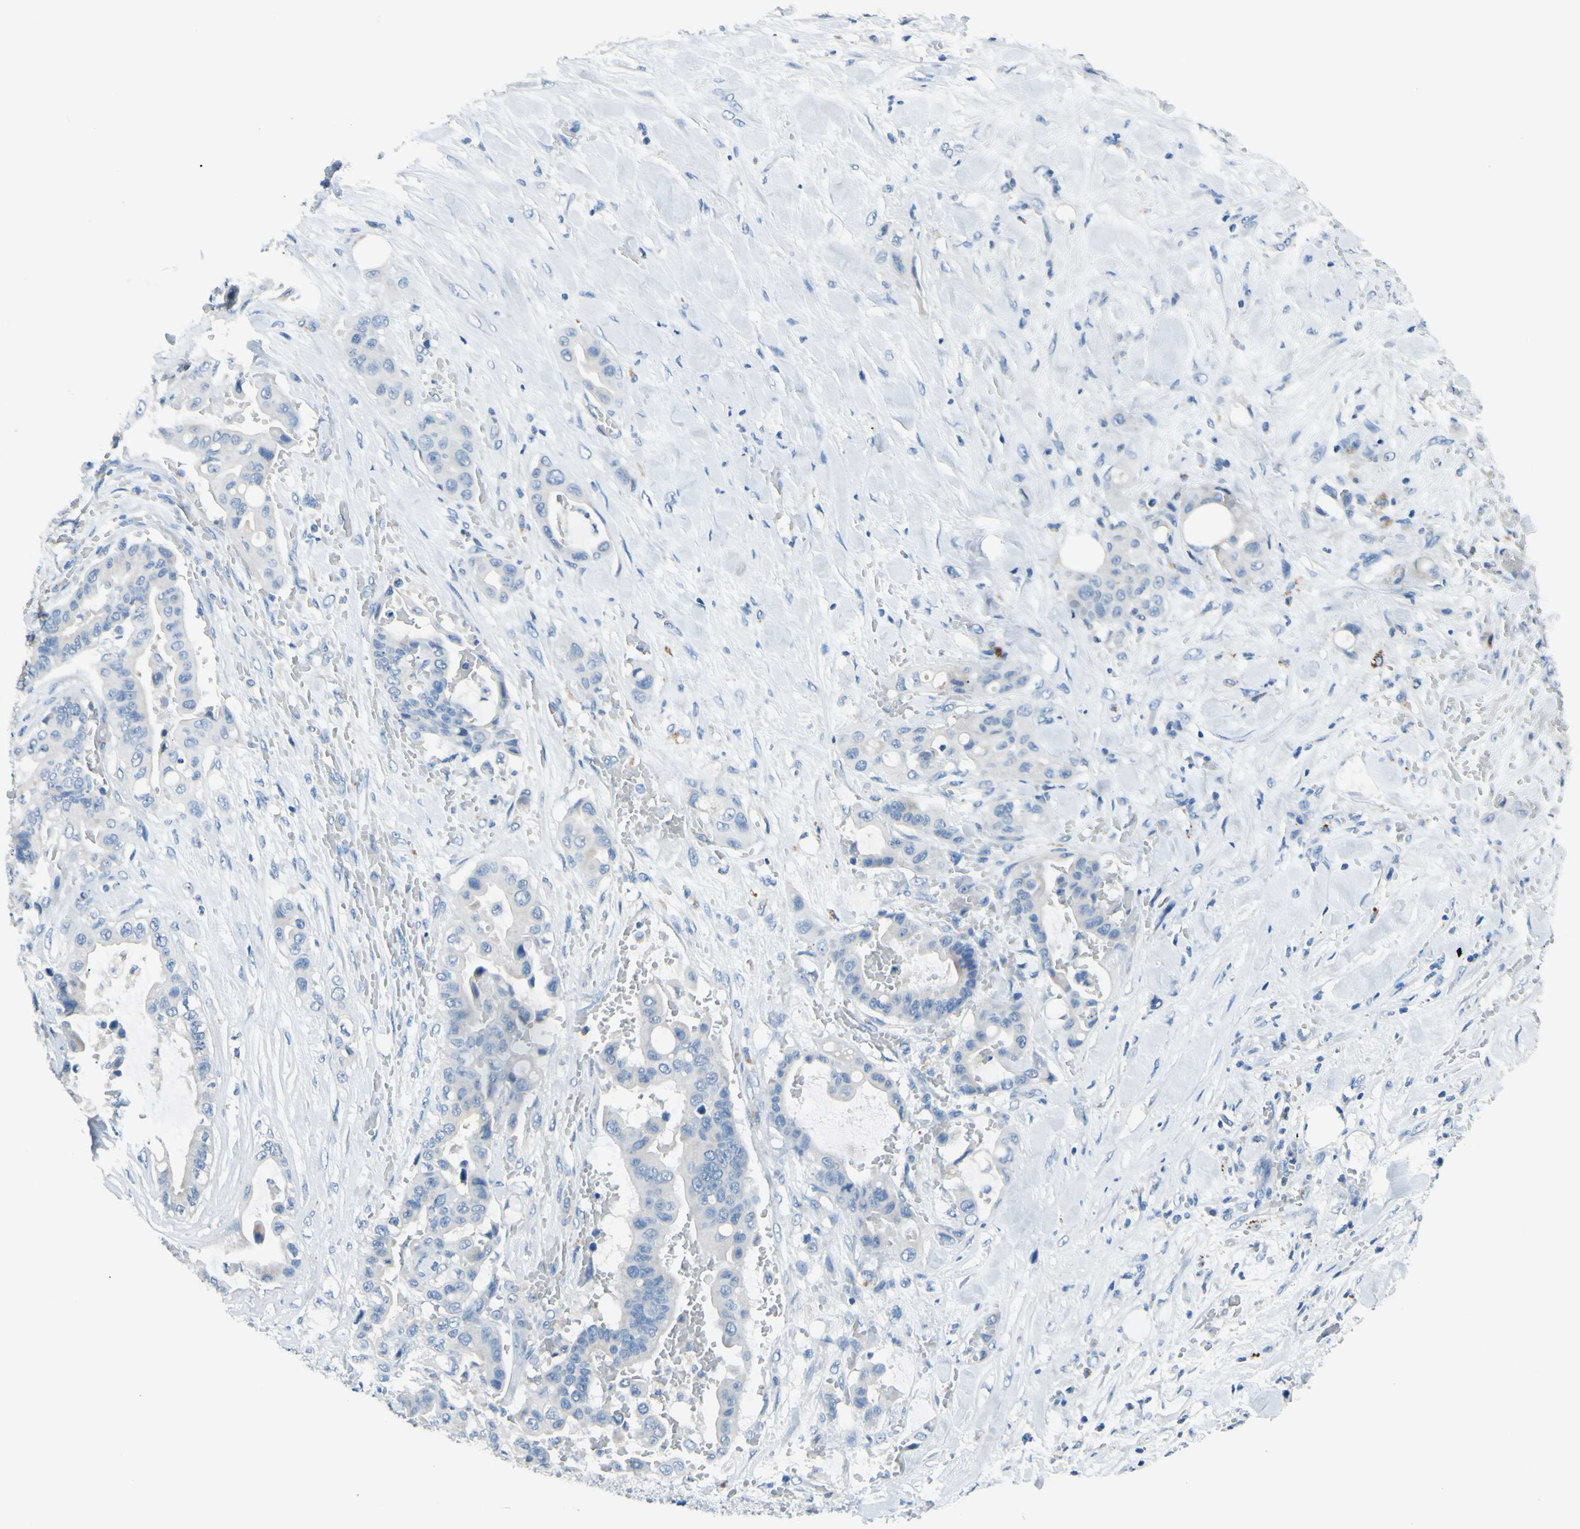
{"staining": {"intensity": "negative", "quantity": "none", "location": "none"}, "tissue": "liver cancer", "cell_type": "Tumor cells", "image_type": "cancer", "snomed": [{"axis": "morphology", "description": "Cholangiocarcinoma"}, {"axis": "topography", "description": "Liver"}], "caption": "This is a histopathology image of IHC staining of liver cancer (cholangiocarcinoma), which shows no staining in tumor cells.", "gene": "CDH10", "patient": {"sex": "female", "age": 61}}